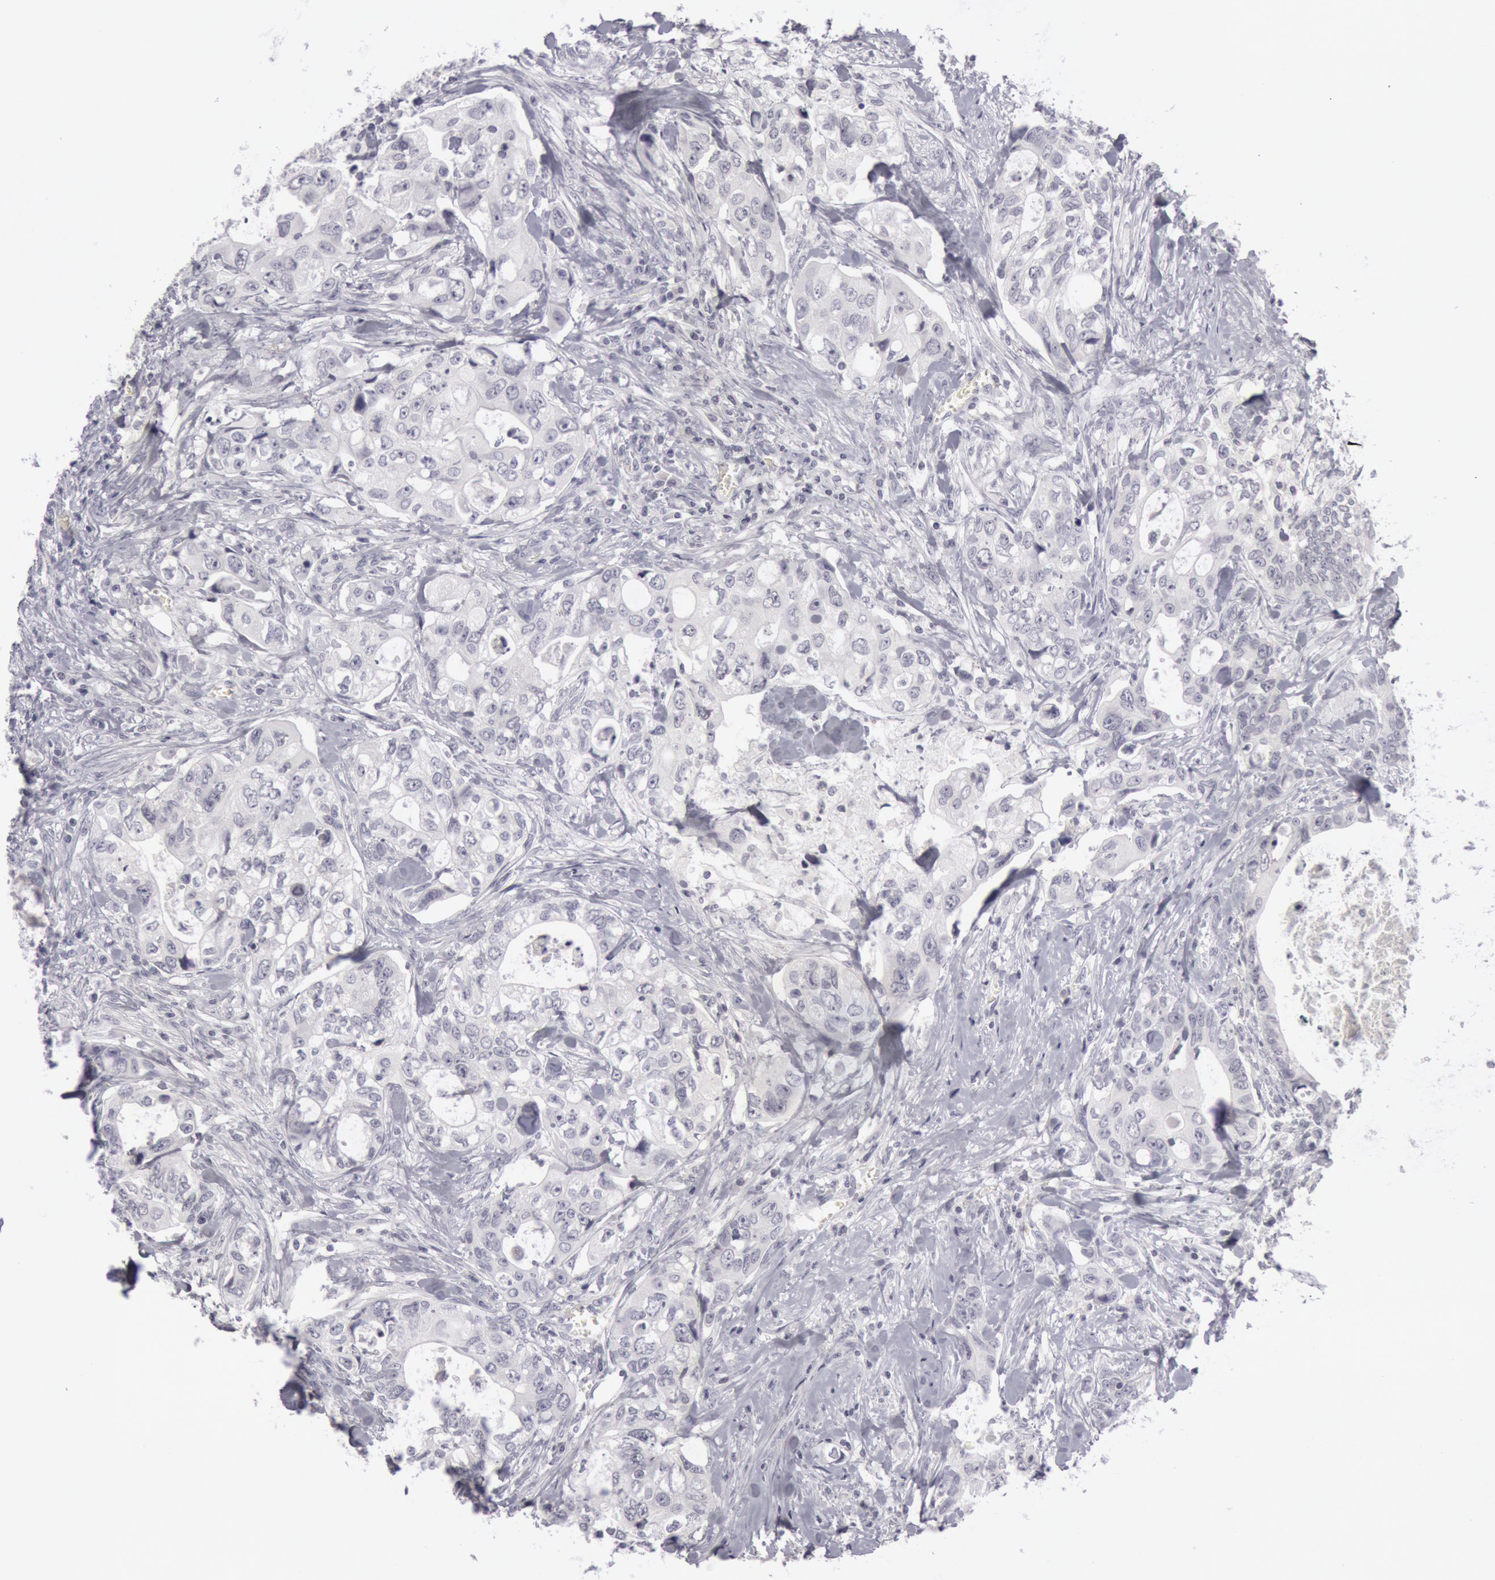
{"staining": {"intensity": "negative", "quantity": "none", "location": "none"}, "tissue": "colorectal cancer", "cell_type": "Tumor cells", "image_type": "cancer", "snomed": [{"axis": "morphology", "description": "Adenocarcinoma, NOS"}, {"axis": "topography", "description": "Rectum"}], "caption": "Human adenocarcinoma (colorectal) stained for a protein using immunohistochemistry (IHC) demonstrates no expression in tumor cells.", "gene": "KRT16", "patient": {"sex": "female", "age": 57}}